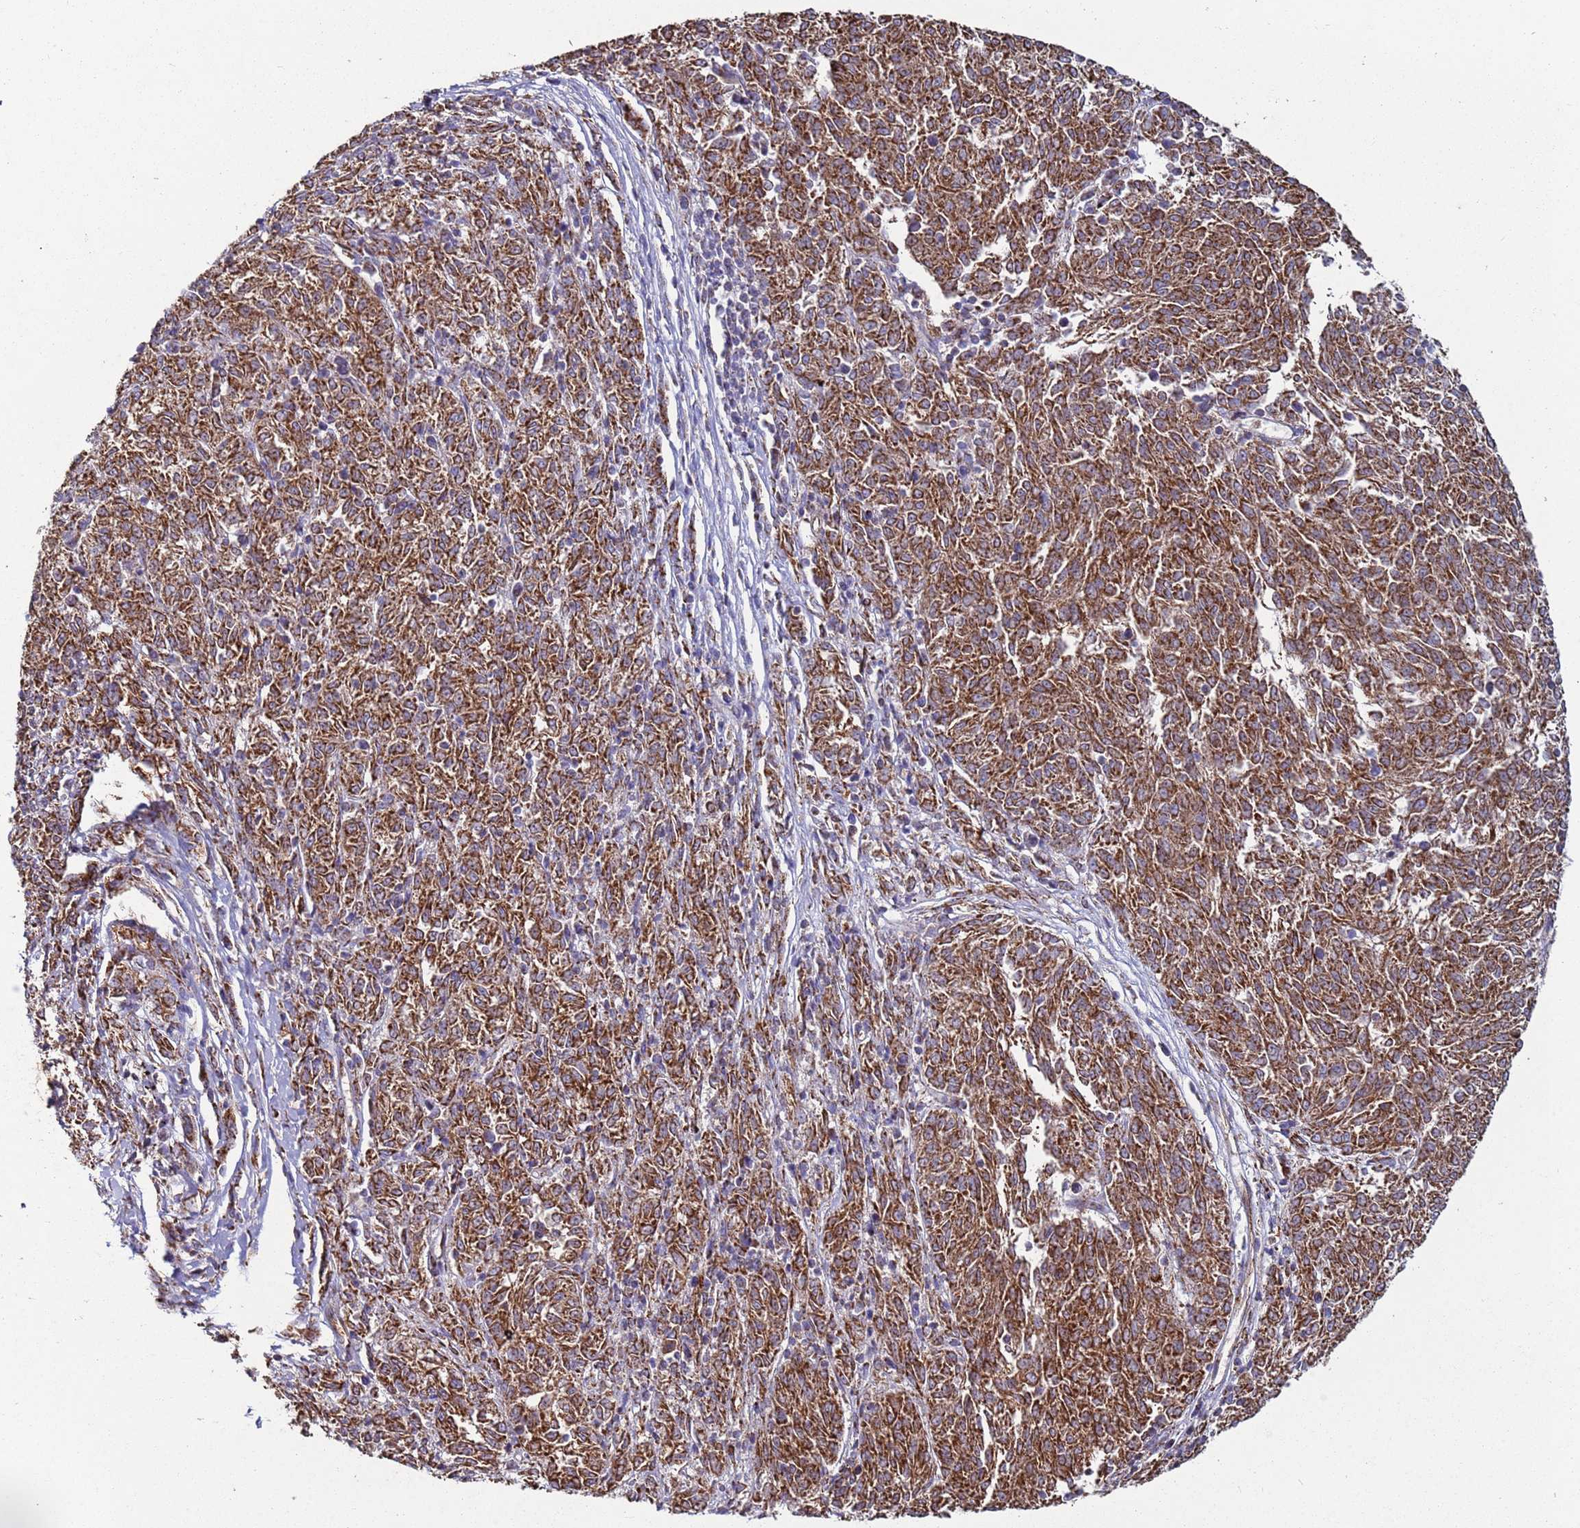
{"staining": {"intensity": "strong", "quantity": ">75%", "location": "cytoplasmic/membranous"}, "tissue": "melanoma", "cell_type": "Tumor cells", "image_type": "cancer", "snomed": [{"axis": "morphology", "description": "Malignant melanoma, NOS"}, {"axis": "topography", "description": "Skin"}], "caption": "High-power microscopy captured an IHC photomicrograph of malignant melanoma, revealing strong cytoplasmic/membranous expression in about >75% of tumor cells.", "gene": "FBXO33", "patient": {"sex": "female", "age": 72}}